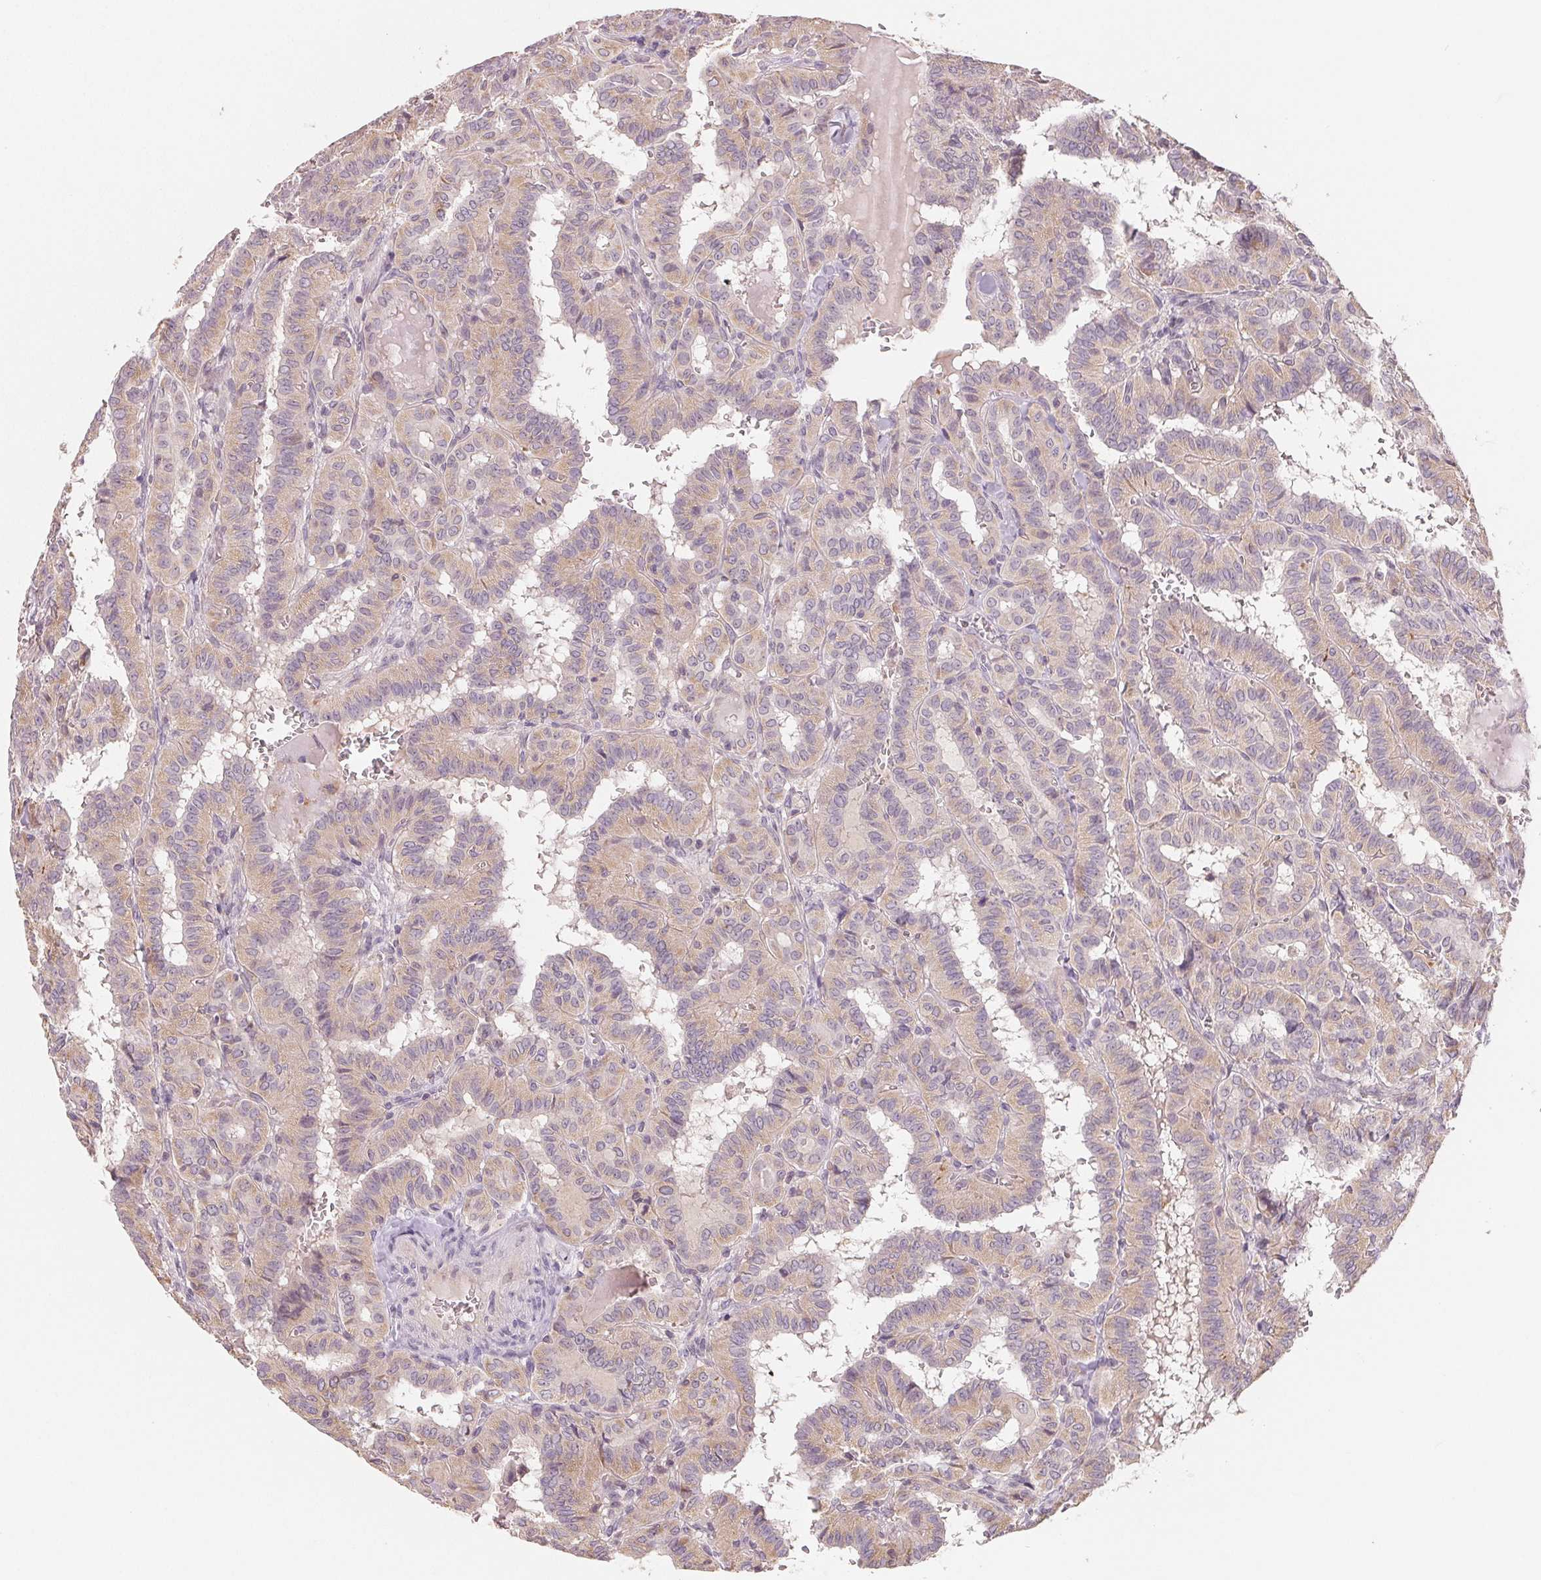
{"staining": {"intensity": "weak", "quantity": "25%-75%", "location": "cytoplasmic/membranous"}, "tissue": "thyroid cancer", "cell_type": "Tumor cells", "image_type": "cancer", "snomed": [{"axis": "morphology", "description": "Papillary adenocarcinoma, NOS"}, {"axis": "topography", "description": "Thyroid gland"}], "caption": "Protein staining of papillary adenocarcinoma (thyroid) tissue shows weak cytoplasmic/membranous expression in about 25%-75% of tumor cells. The staining was performed using DAB (3,3'-diaminobenzidine) to visualize the protein expression in brown, while the nuclei were stained in blue with hematoxylin (Magnification: 20x).", "gene": "AQP8", "patient": {"sex": "female", "age": 21}}